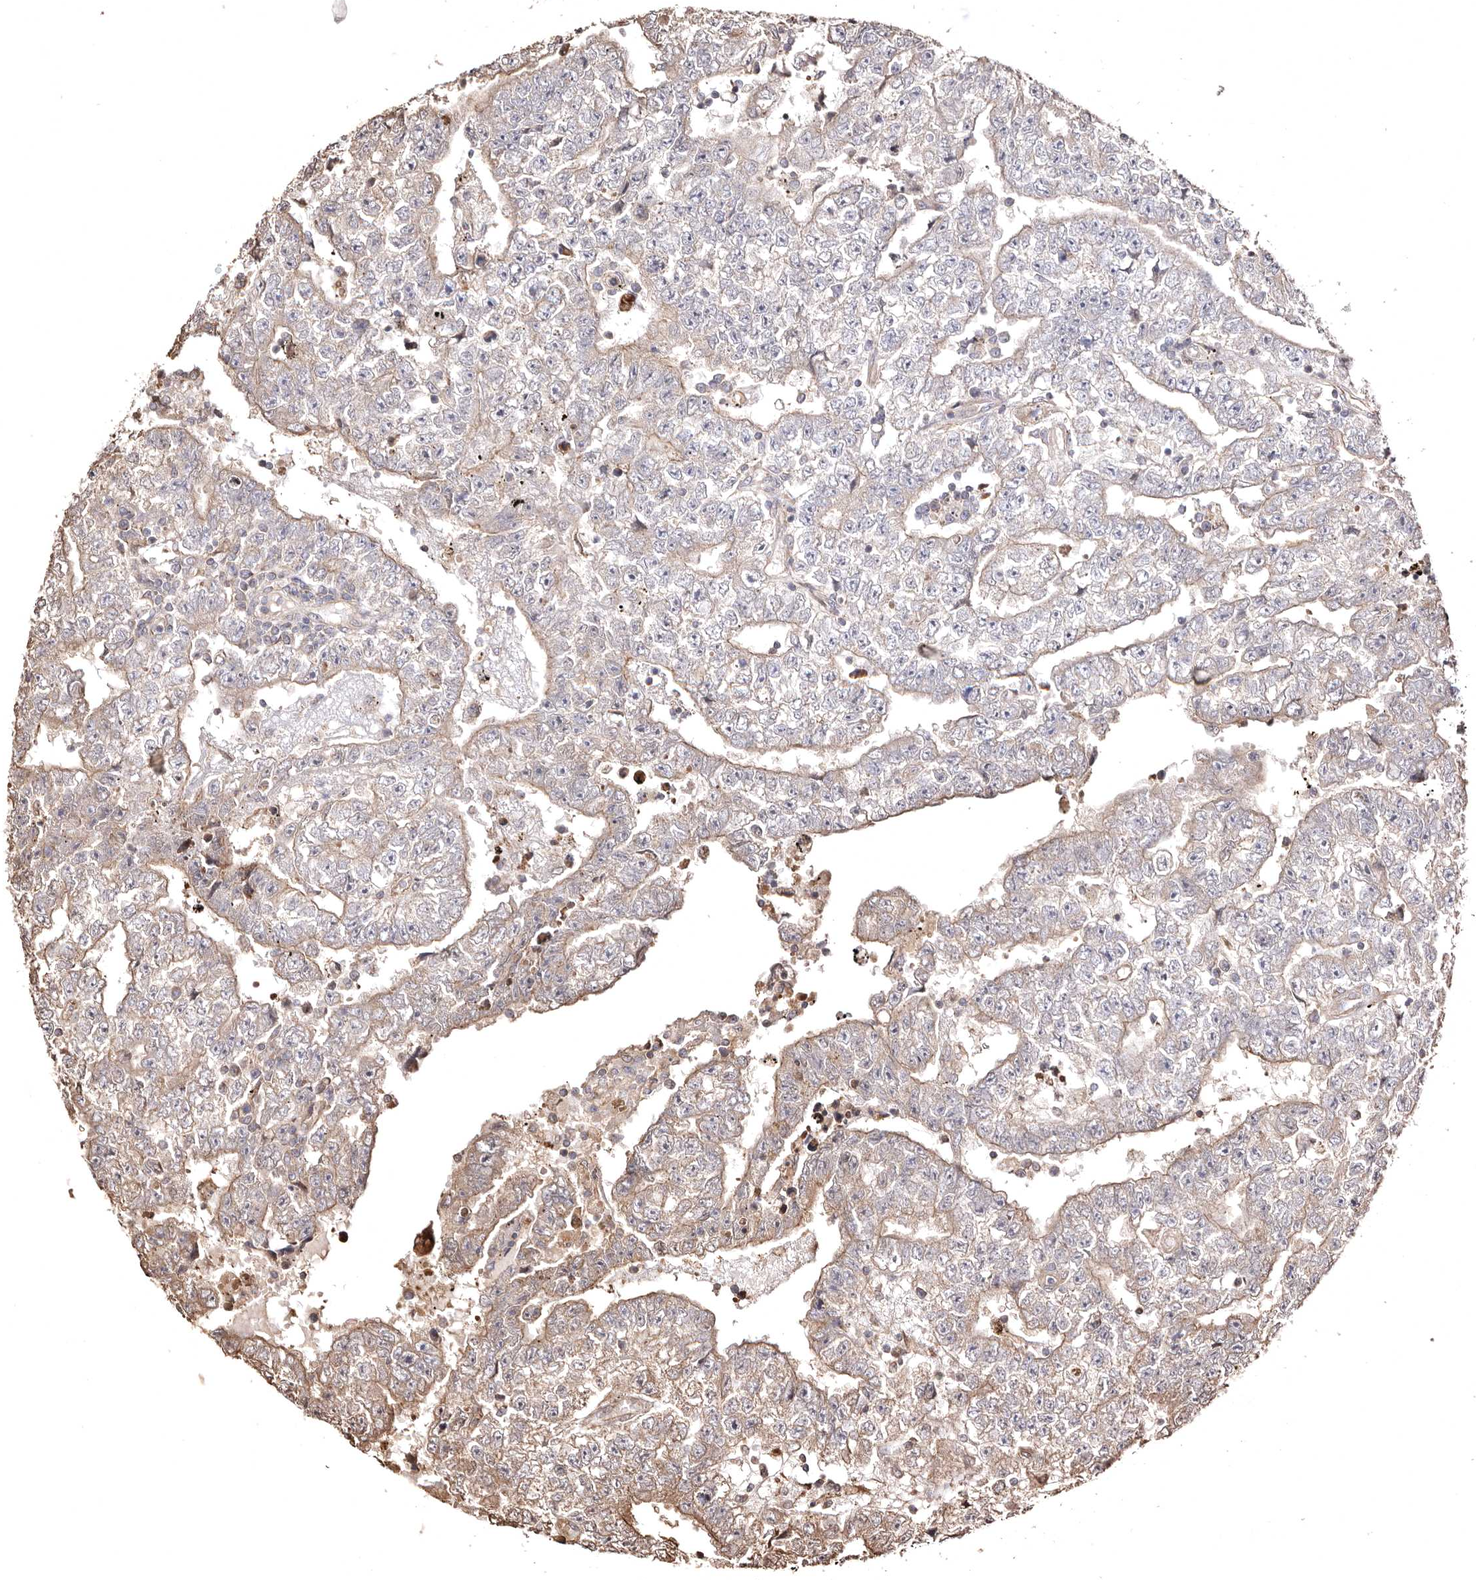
{"staining": {"intensity": "moderate", "quantity": "<25%", "location": "cytoplasmic/membranous"}, "tissue": "testis cancer", "cell_type": "Tumor cells", "image_type": "cancer", "snomed": [{"axis": "morphology", "description": "Carcinoma, Embryonal, NOS"}, {"axis": "topography", "description": "Testis"}], "caption": "A low amount of moderate cytoplasmic/membranous positivity is seen in approximately <25% of tumor cells in embryonal carcinoma (testis) tissue.", "gene": "MACC1", "patient": {"sex": "male", "age": 25}}